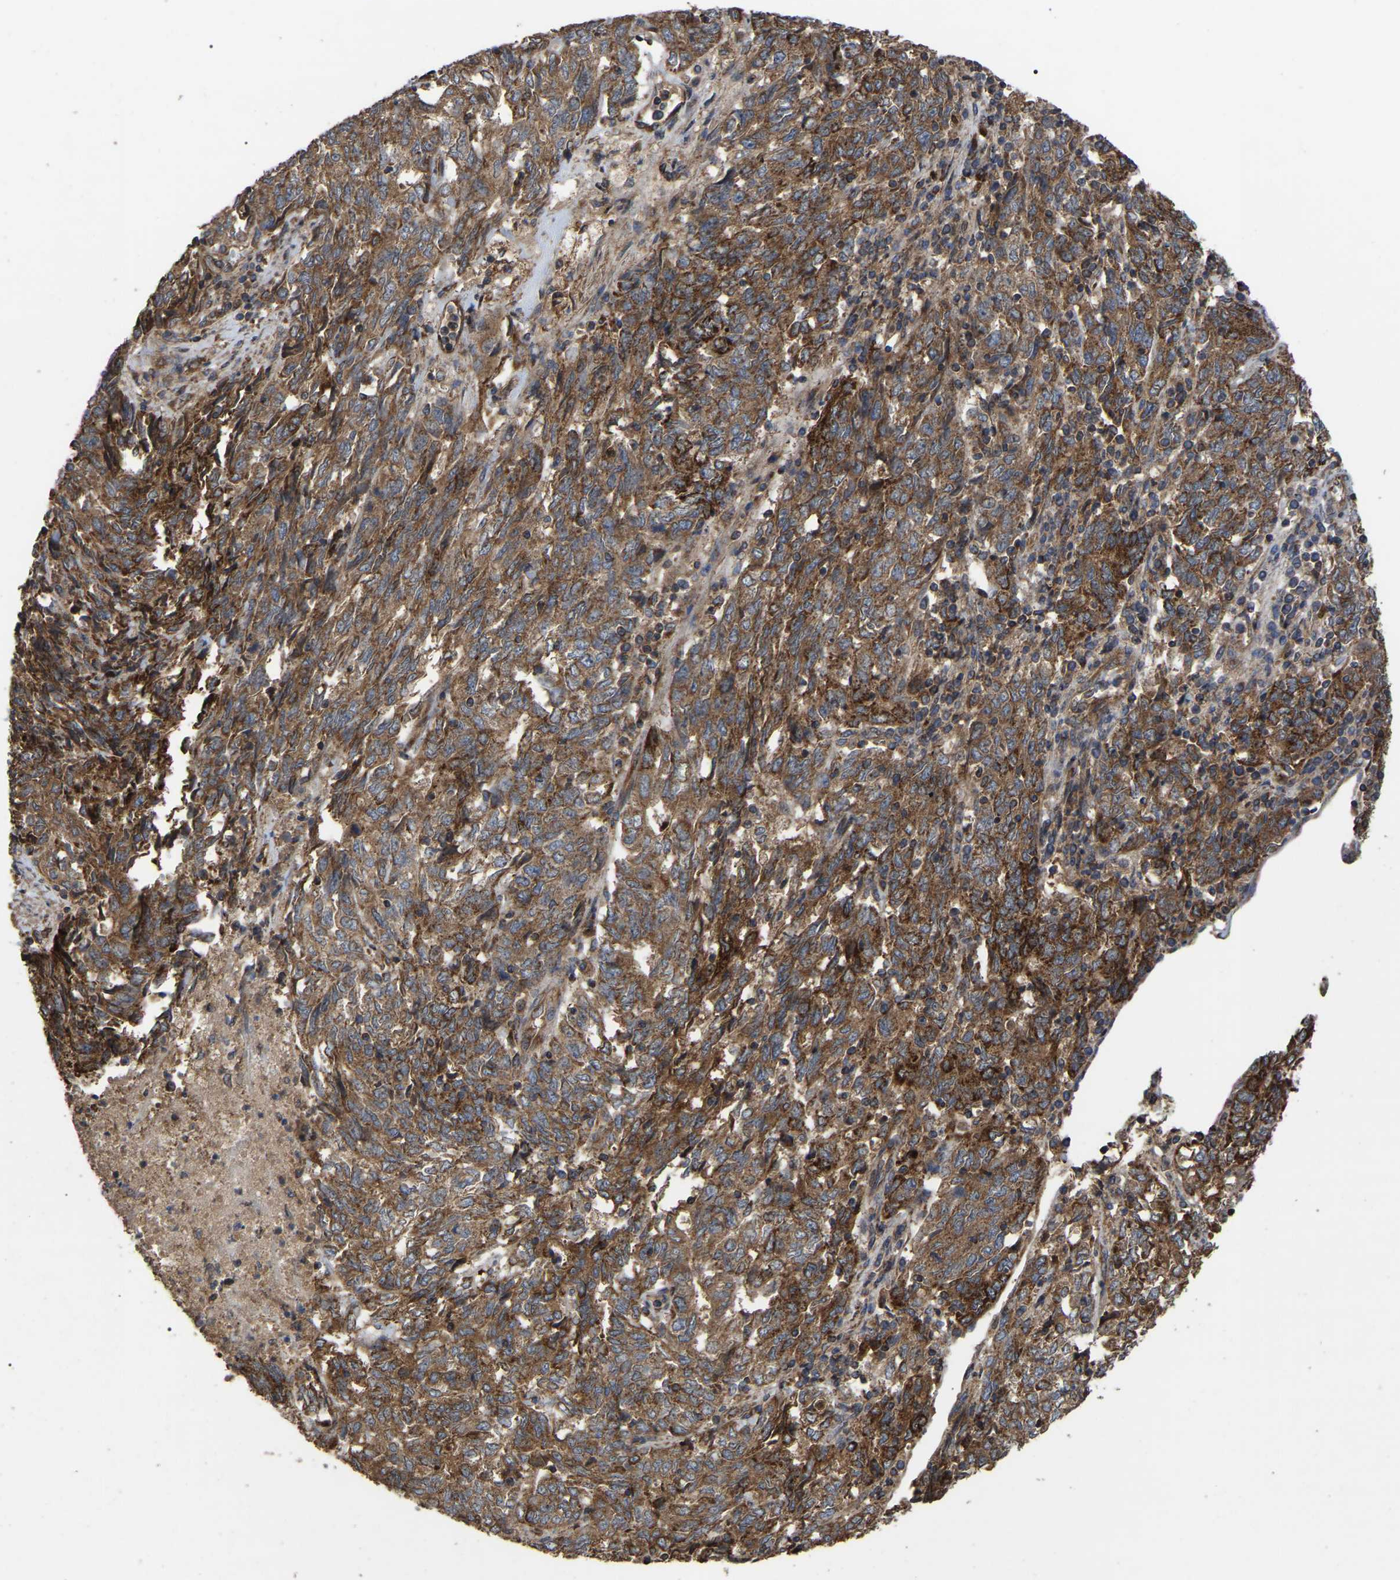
{"staining": {"intensity": "moderate", "quantity": ">75%", "location": "cytoplasmic/membranous"}, "tissue": "endometrial cancer", "cell_type": "Tumor cells", "image_type": "cancer", "snomed": [{"axis": "morphology", "description": "Adenocarcinoma, NOS"}, {"axis": "topography", "description": "Endometrium"}], "caption": "Immunohistochemical staining of human endometrial cancer (adenocarcinoma) demonstrates medium levels of moderate cytoplasmic/membranous protein expression in about >75% of tumor cells.", "gene": "GCC1", "patient": {"sex": "female", "age": 80}}